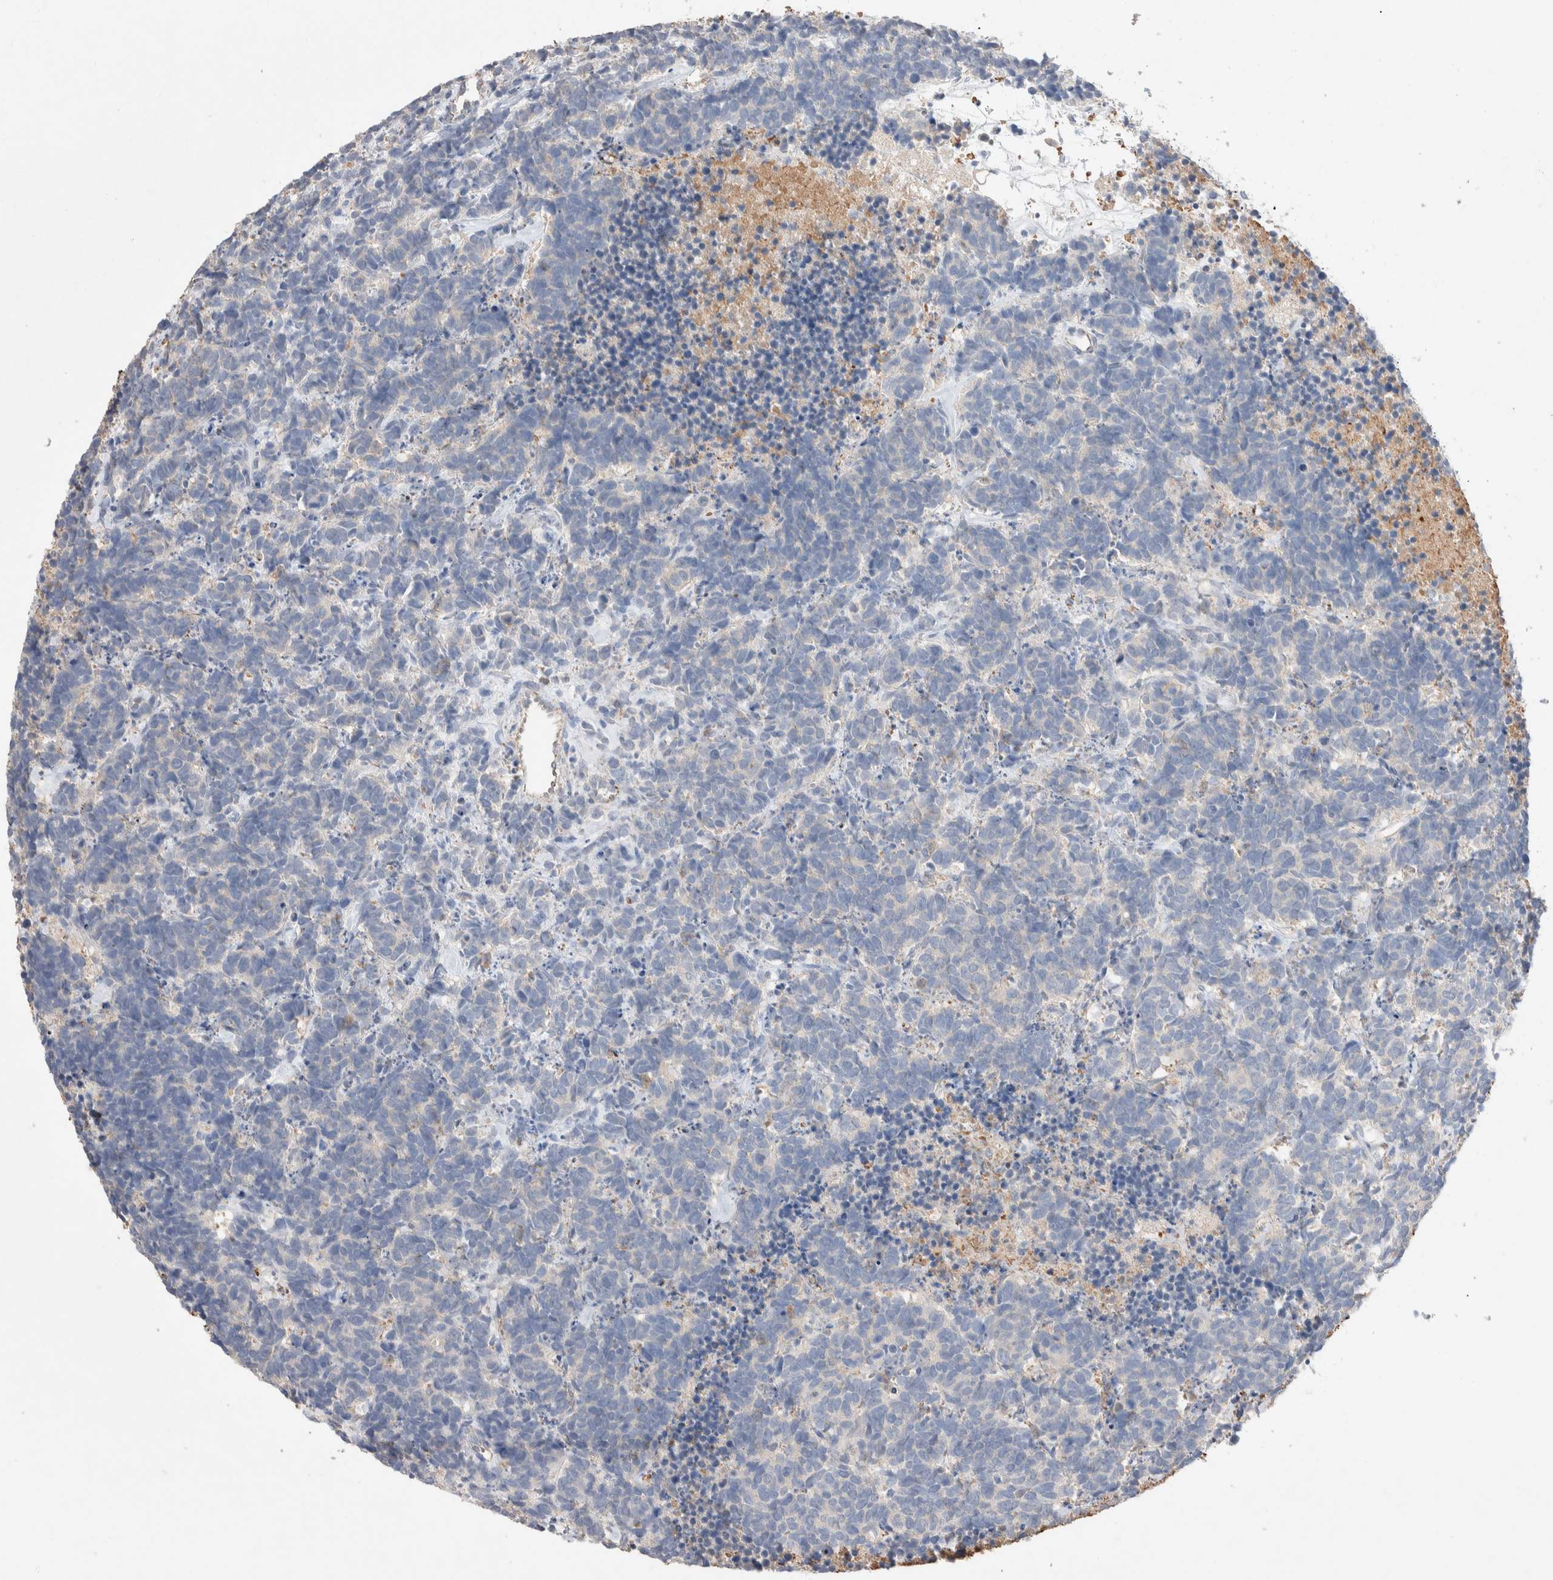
{"staining": {"intensity": "negative", "quantity": "none", "location": "none"}, "tissue": "carcinoid", "cell_type": "Tumor cells", "image_type": "cancer", "snomed": [{"axis": "morphology", "description": "Carcinoma, NOS"}, {"axis": "morphology", "description": "Carcinoid, malignant, NOS"}, {"axis": "topography", "description": "Urinary bladder"}], "caption": "Immunohistochemistry (IHC) image of neoplastic tissue: human carcinoma stained with DAB demonstrates no significant protein staining in tumor cells. The staining is performed using DAB (3,3'-diaminobenzidine) brown chromogen with nuclei counter-stained in using hematoxylin.", "gene": "FFAR2", "patient": {"sex": "male", "age": 57}}